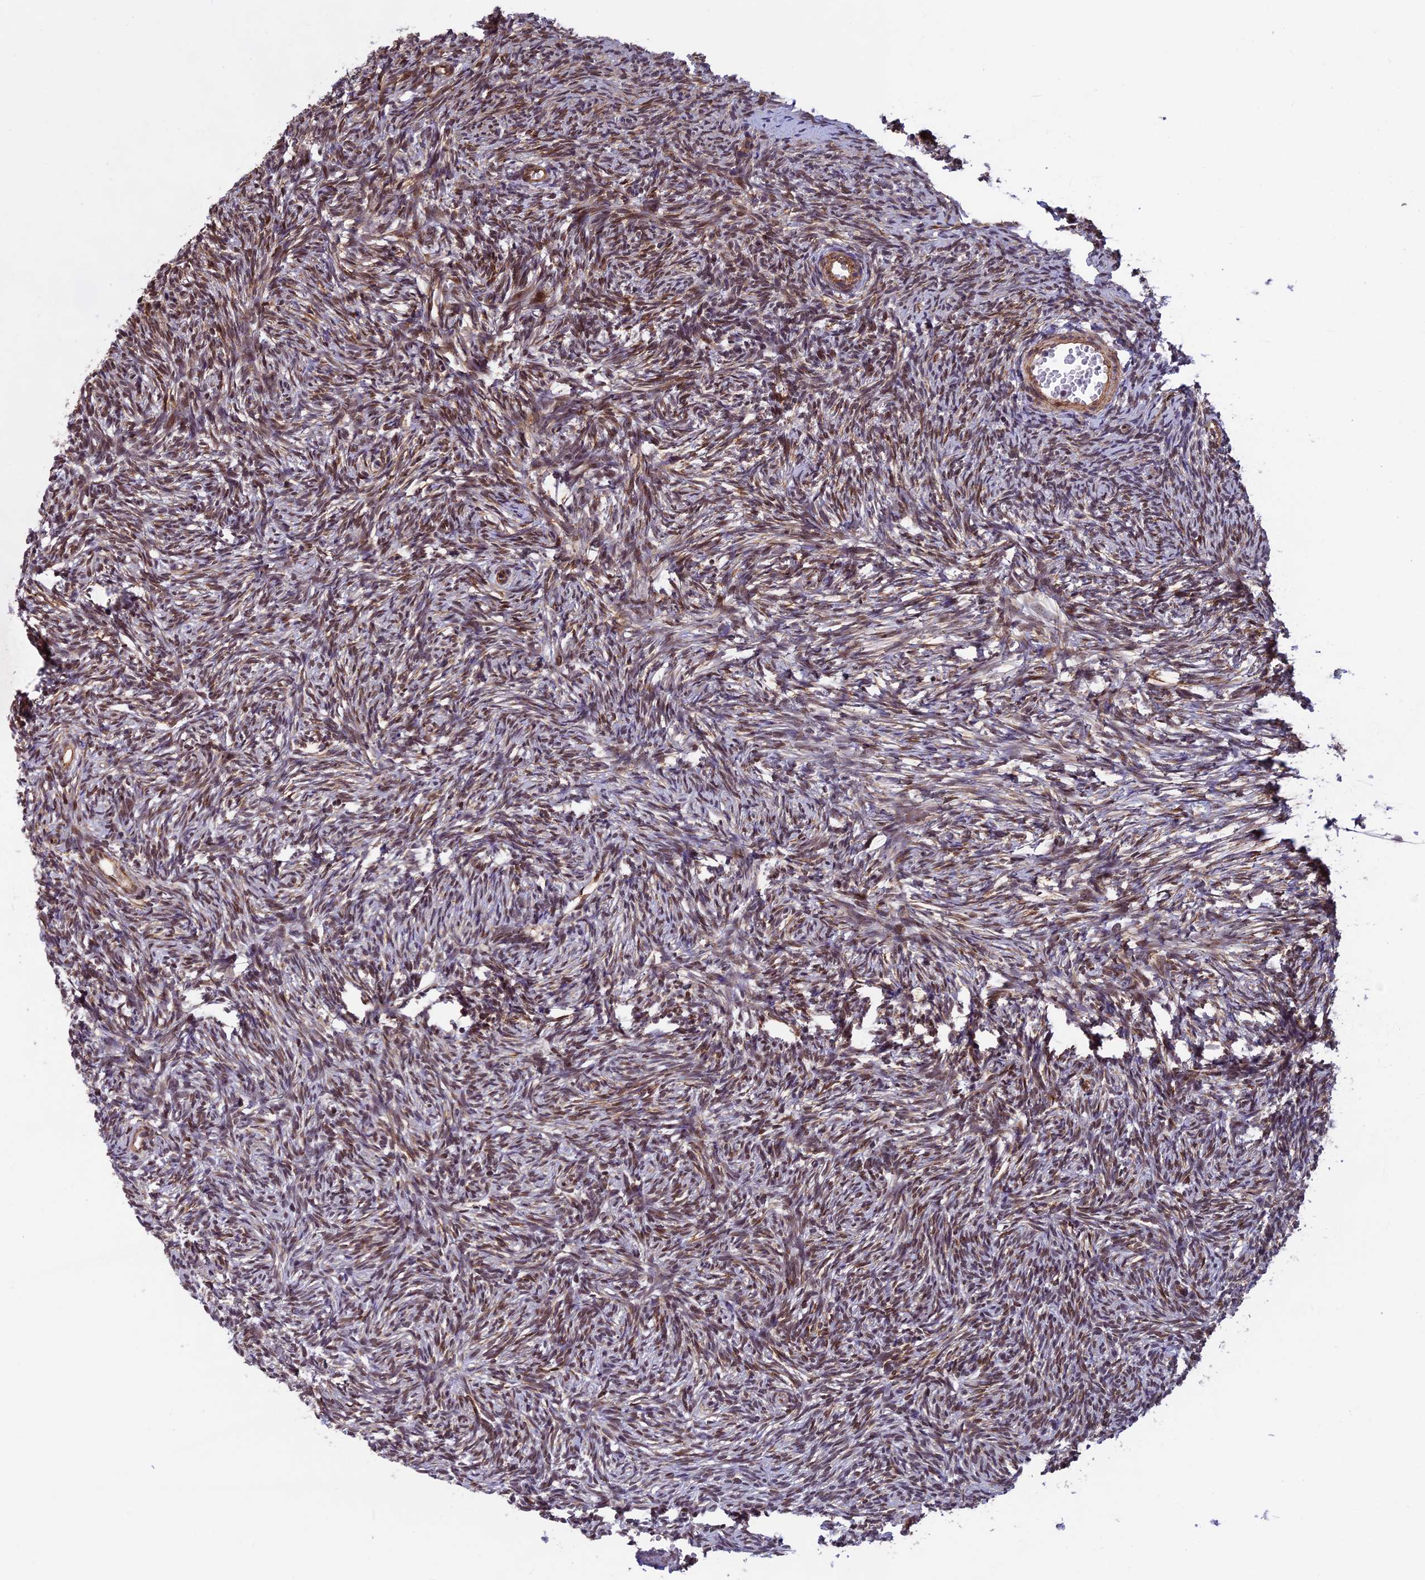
{"staining": {"intensity": "moderate", "quantity": ">75%", "location": "nuclear"}, "tissue": "ovary", "cell_type": "Ovarian stroma cells", "image_type": "normal", "snomed": [{"axis": "morphology", "description": "Normal tissue, NOS"}, {"axis": "topography", "description": "Ovary"}], "caption": "Immunohistochemical staining of unremarkable ovary demonstrates moderate nuclear protein staining in about >75% of ovarian stroma cells.", "gene": "NIPBL", "patient": {"sex": "female", "age": 51}}